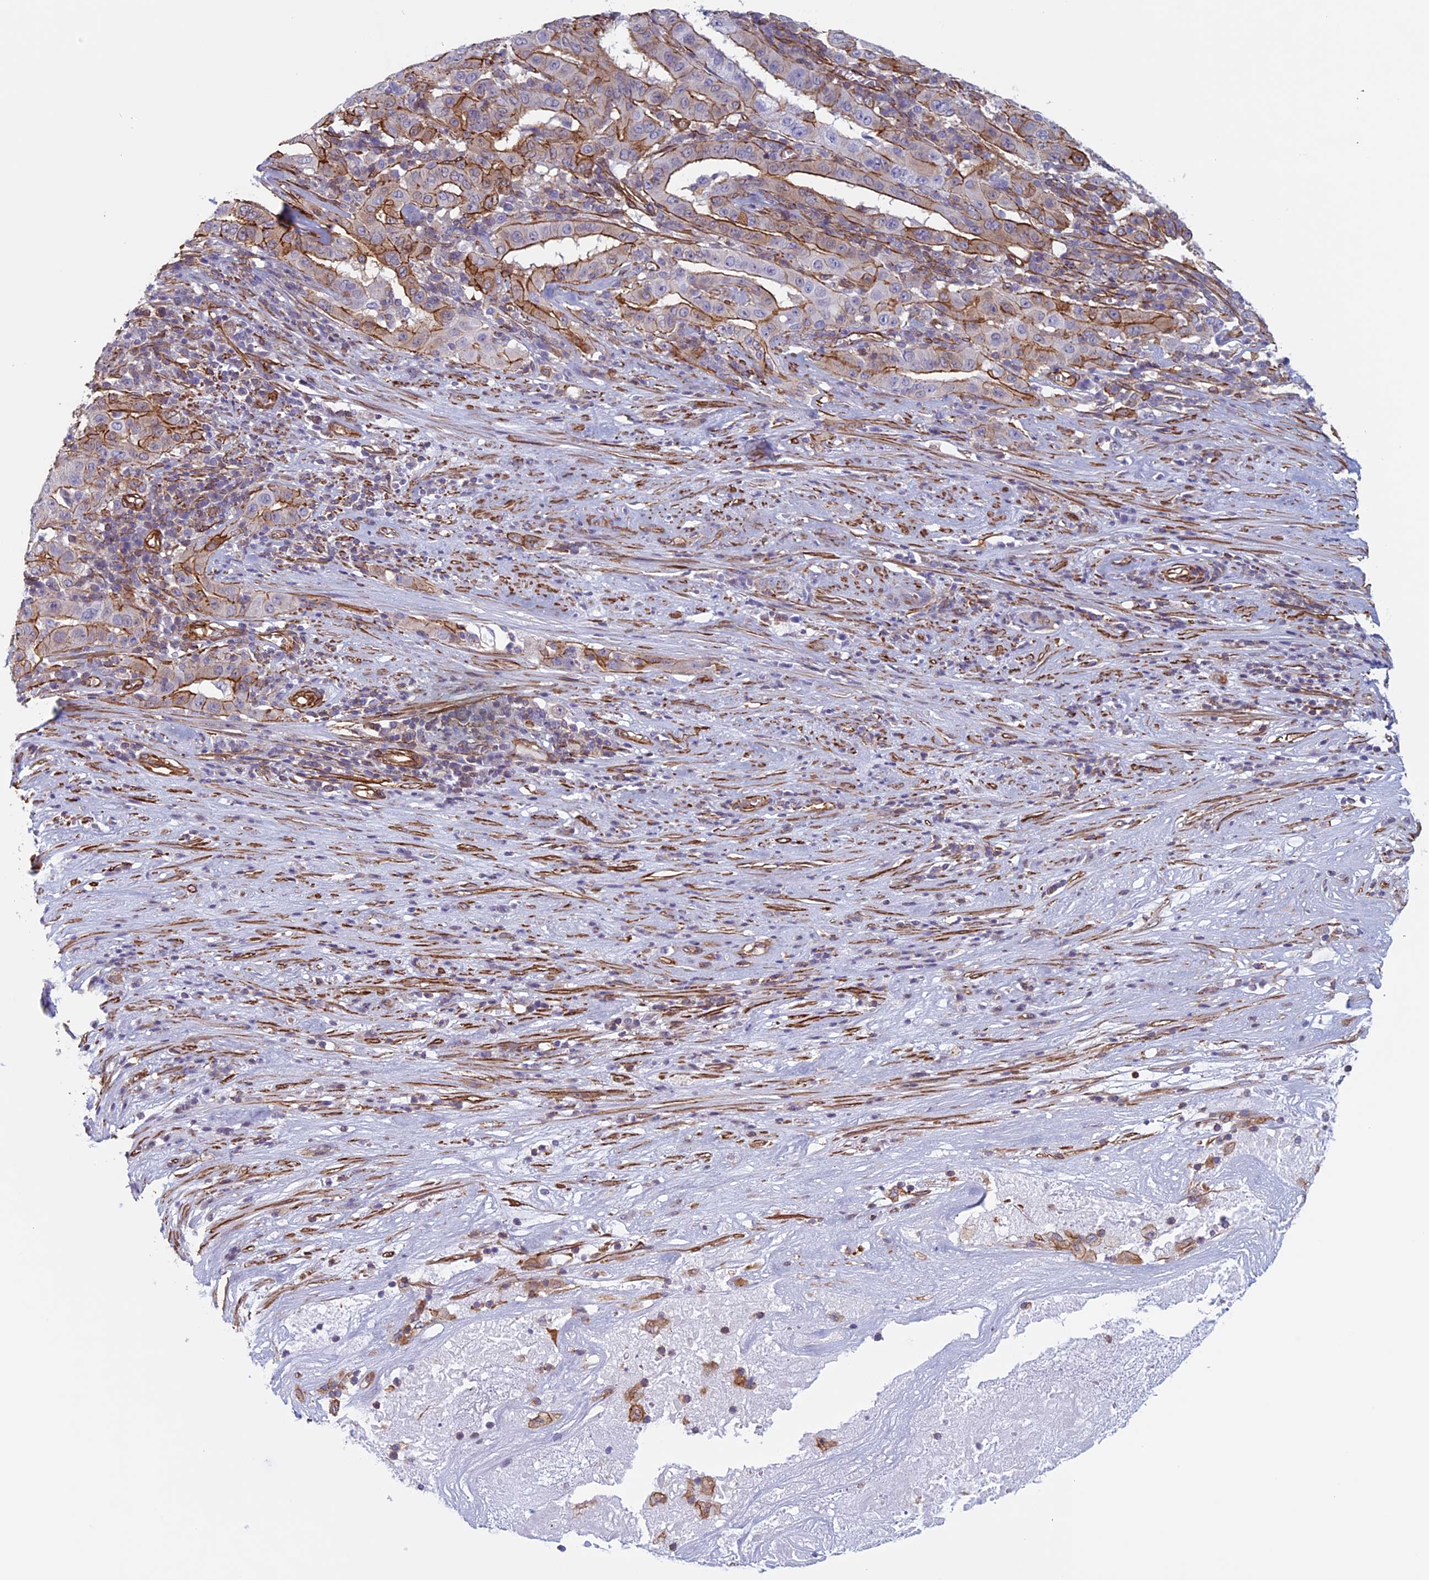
{"staining": {"intensity": "moderate", "quantity": "25%-75%", "location": "cytoplasmic/membranous"}, "tissue": "pancreatic cancer", "cell_type": "Tumor cells", "image_type": "cancer", "snomed": [{"axis": "morphology", "description": "Adenocarcinoma, NOS"}, {"axis": "topography", "description": "Pancreas"}], "caption": "This is an image of immunohistochemistry (IHC) staining of pancreatic cancer (adenocarcinoma), which shows moderate expression in the cytoplasmic/membranous of tumor cells.", "gene": "ANGPTL2", "patient": {"sex": "male", "age": 63}}